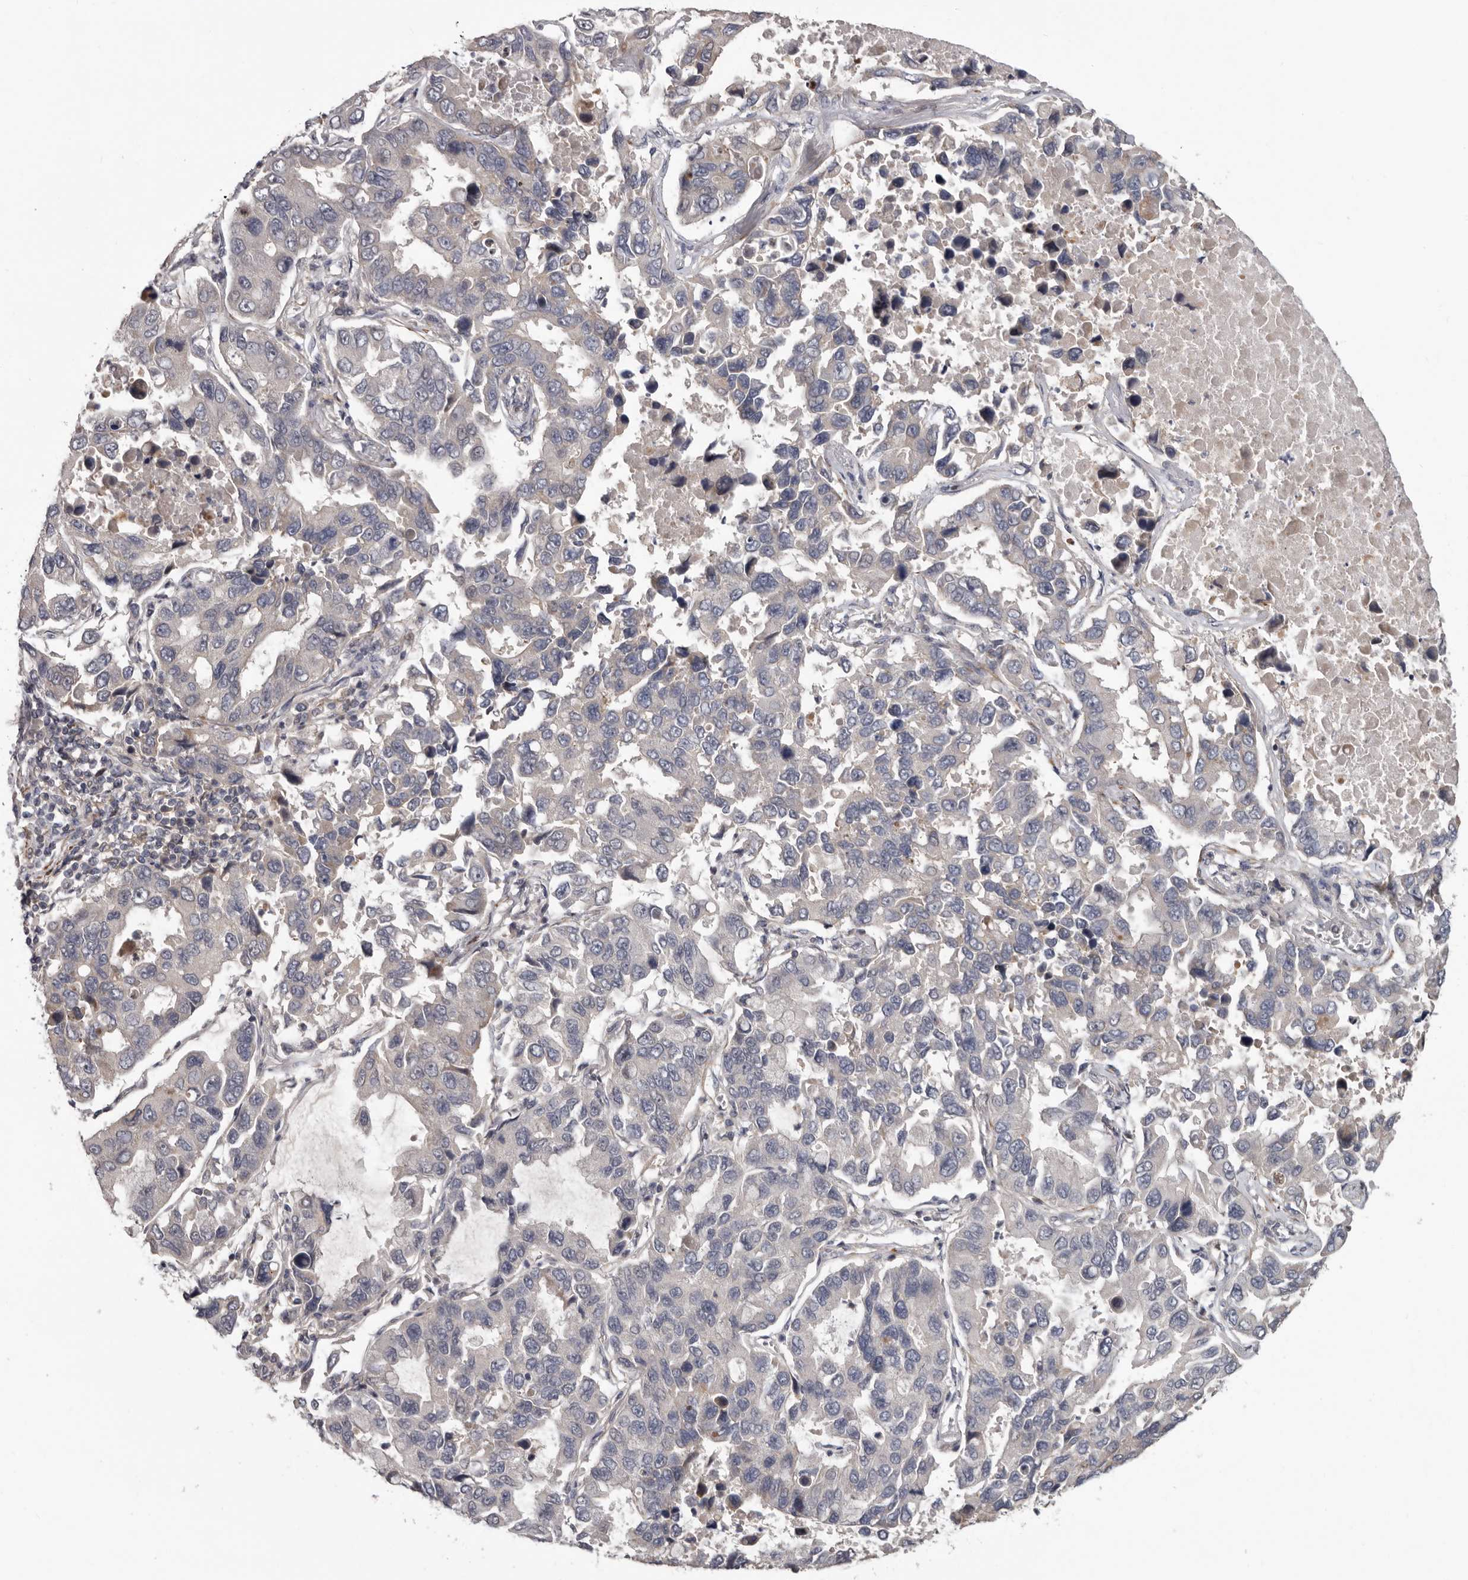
{"staining": {"intensity": "negative", "quantity": "none", "location": "none"}, "tissue": "lung cancer", "cell_type": "Tumor cells", "image_type": "cancer", "snomed": [{"axis": "morphology", "description": "Adenocarcinoma, NOS"}, {"axis": "topography", "description": "Lung"}], "caption": "Histopathology image shows no protein expression in tumor cells of lung cancer tissue.", "gene": "FGFR4", "patient": {"sex": "male", "age": 64}}